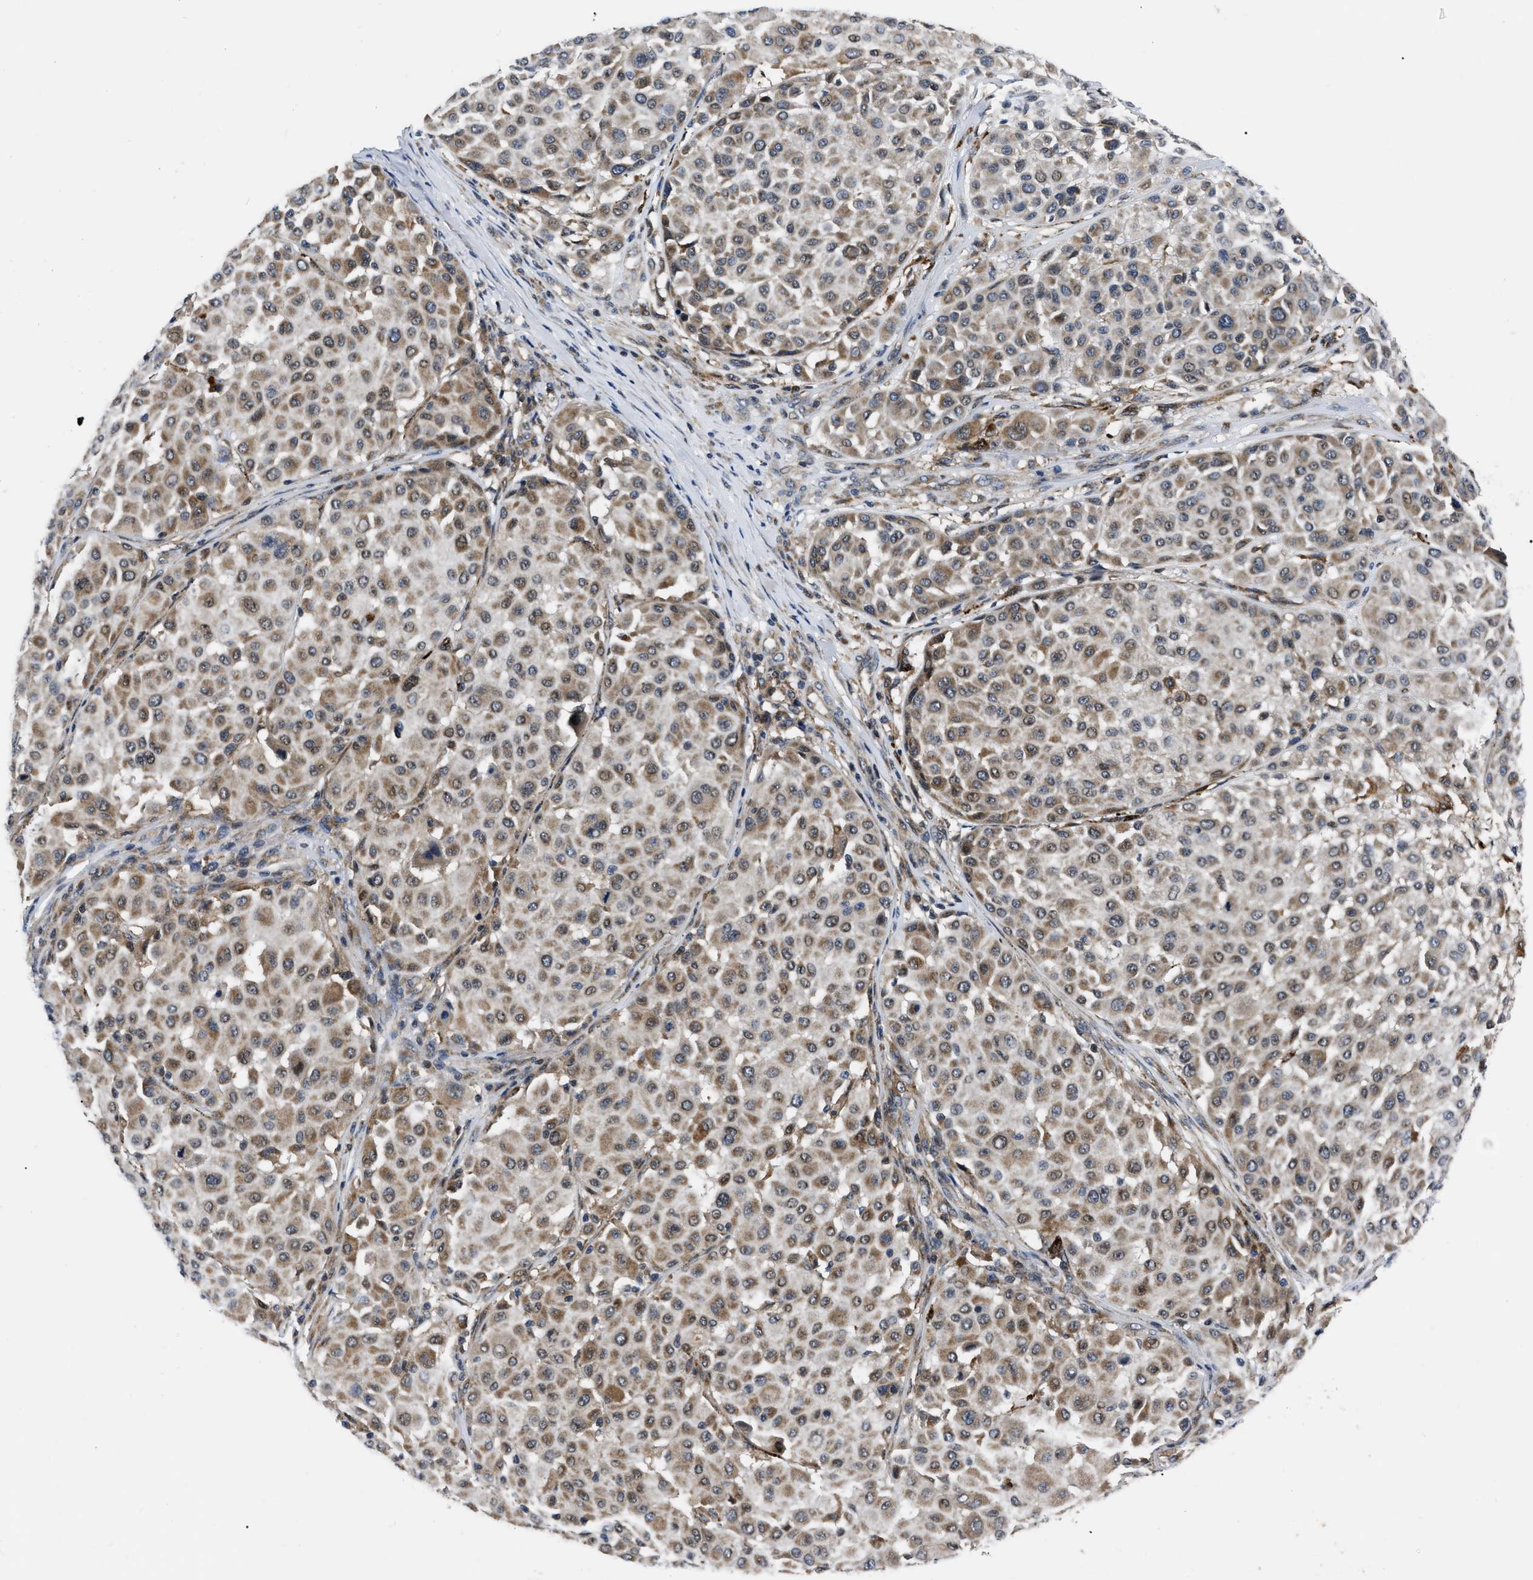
{"staining": {"intensity": "moderate", "quantity": ">75%", "location": "cytoplasmic/membranous"}, "tissue": "melanoma", "cell_type": "Tumor cells", "image_type": "cancer", "snomed": [{"axis": "morphology", "description": "Malignant melanoma, Metastatic site"}, {"axis": "topography", "description": "Soft tissue"}], "caption": "There is medium levels of moderate cytoplasmic/membranous positivity in tumor cells of malignant melanoma (metastatic site), as demonstrated by immunohistochemical staining (brown color).", "gene": "PPWD1", "patient": {"sex": "male", "age": 41}}